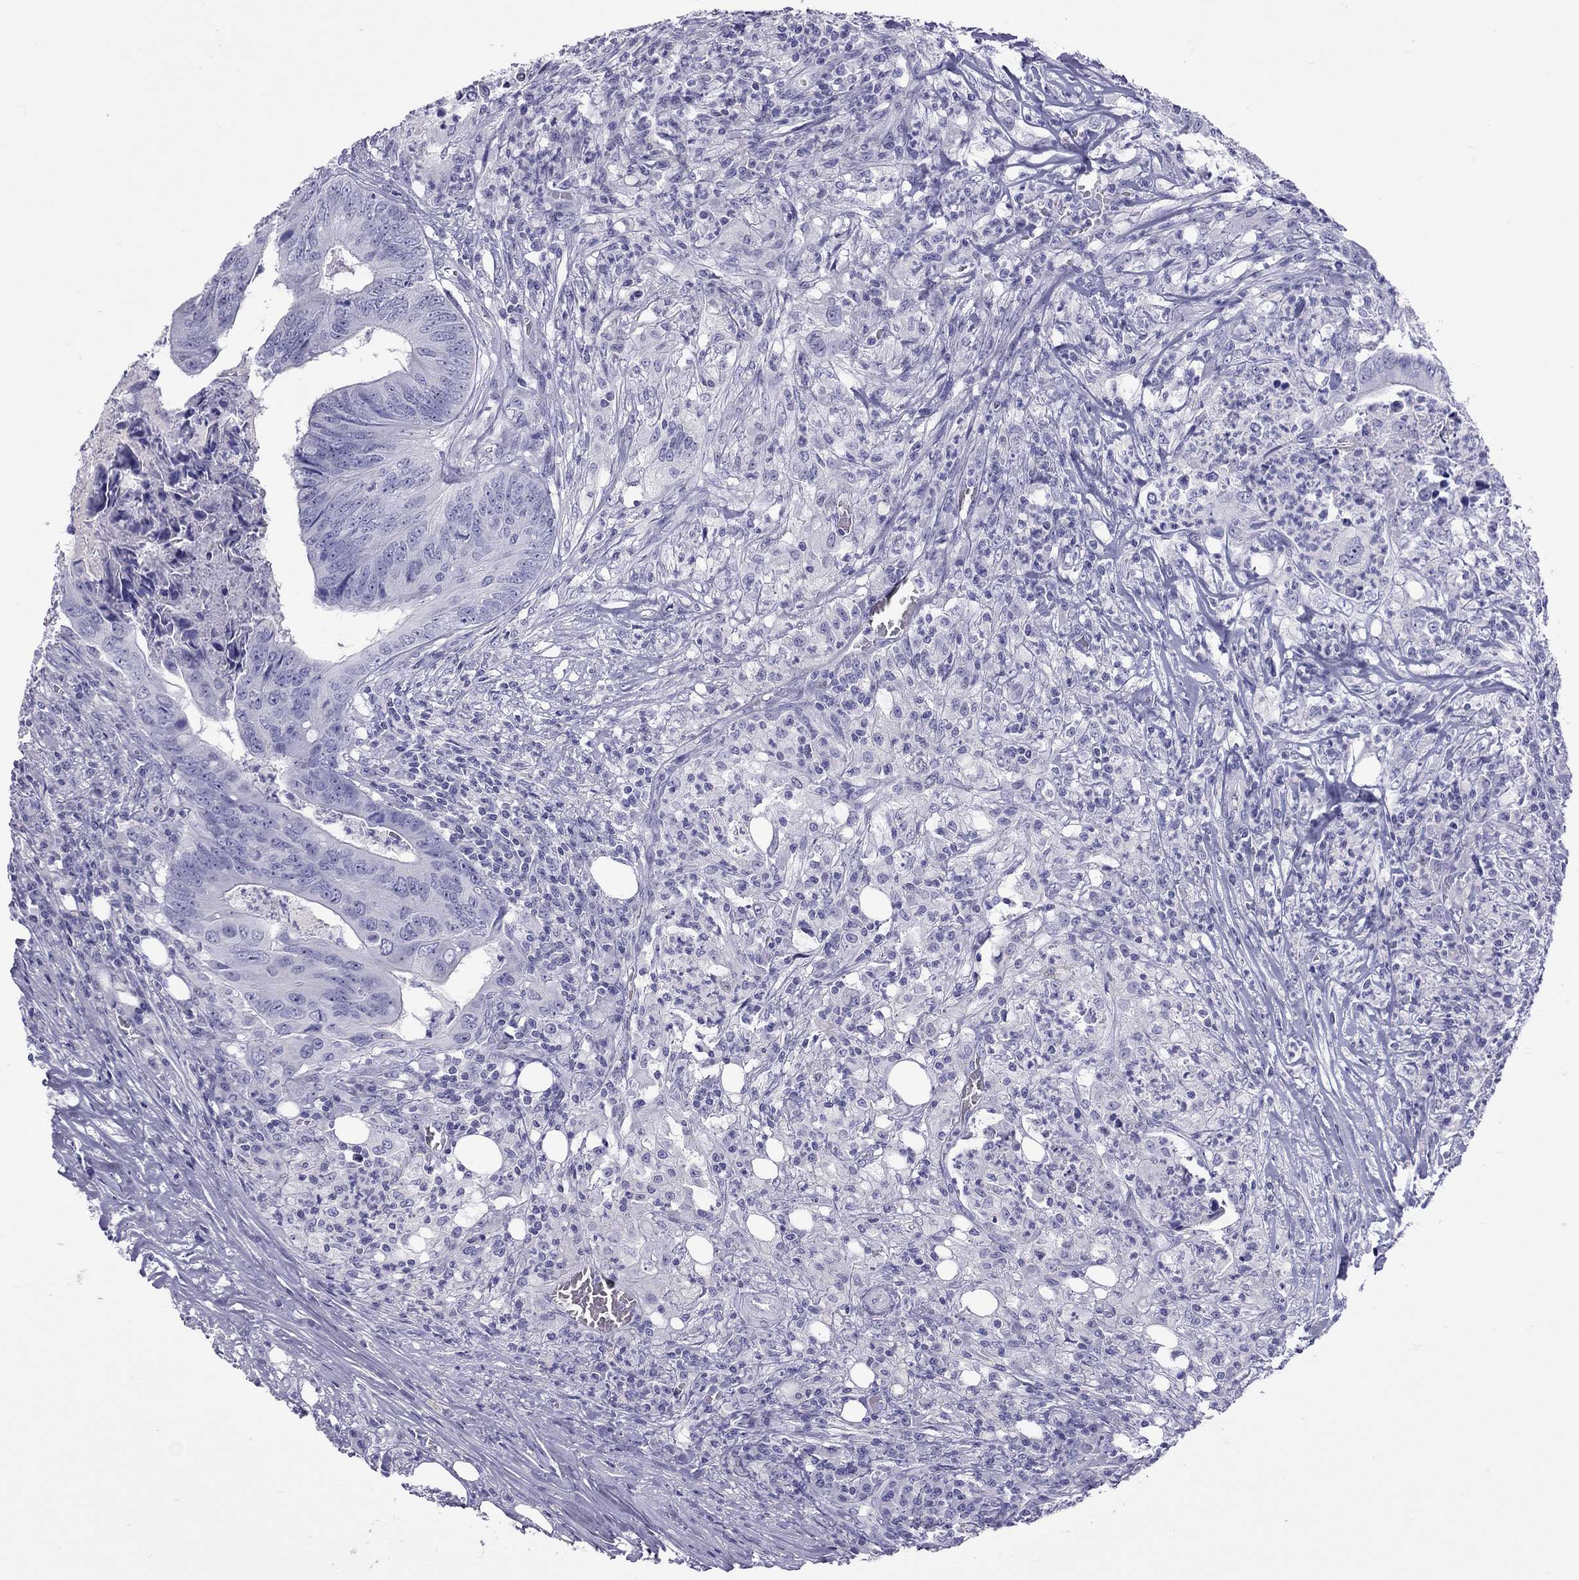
{"staining": {"intensity": "negative", "quantity": "none", "location": "none"}, "tissue": "colorectal cancer", "cell_type": "Tumor cells", "image_type": "cancer", "snomed": [{"axis": "morphology", "description": "Adenocarcinoma, NOS"}, {"axis": "topography", "description": "Colon"}], "caption": "This is an immunohistochemistry (IHC) micrograph of colorectal cancer (adenocarcinoma). There is no expression in tumor cells.", "gene": "STAG3", "patient": {"sex": "male", "age": 84}}